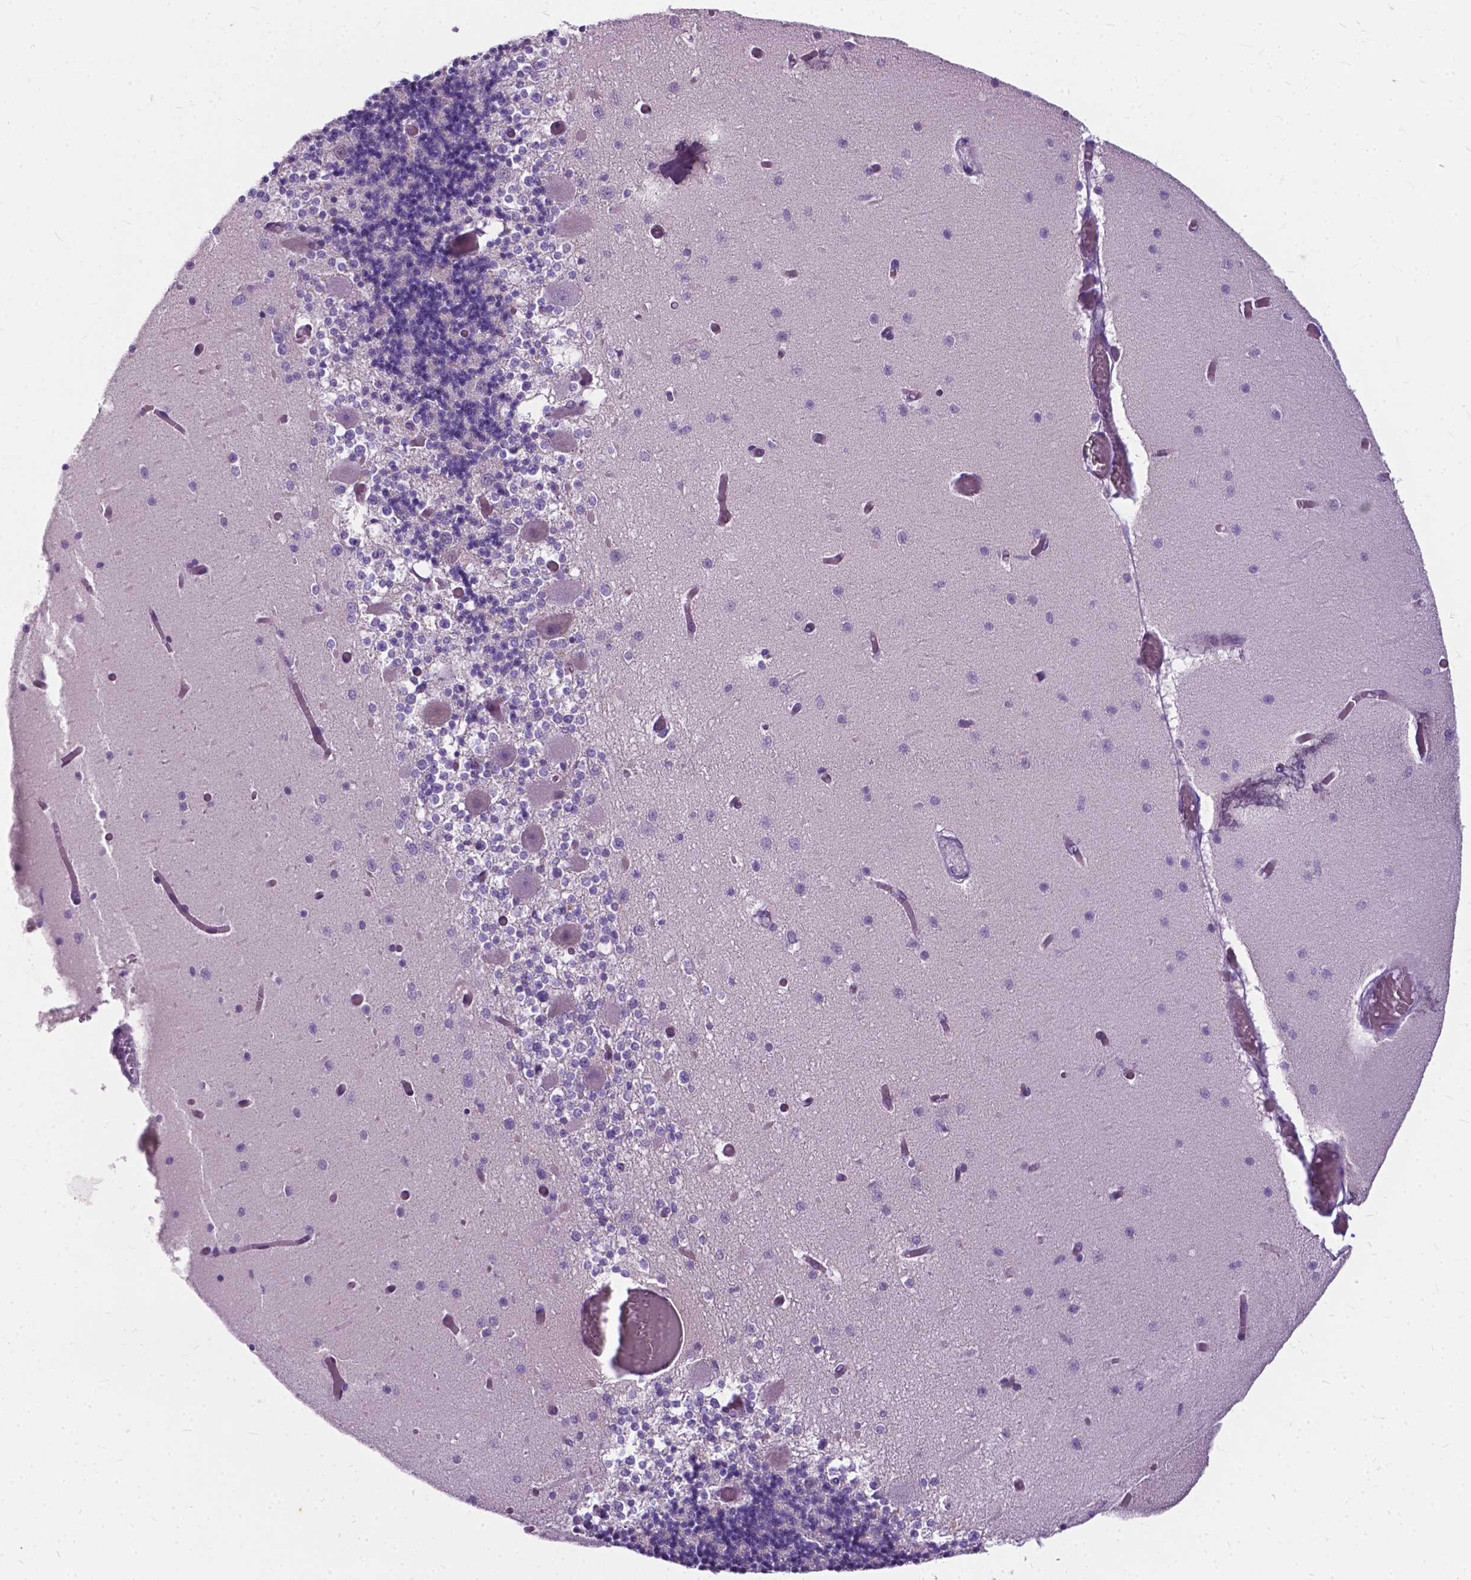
{"staining": {"intensity": "negative", "quantity": "none", "location": "none"}, "tissue": "cerebellum", "cell_type": "Cells in granular layer", "image_type": "normal", "snomed": [{"axis": "morphology", "description": "Normal tissue, NOS"}, {"axis": "topography", "description": "Cerebellum"}], "caption": "High magnification brightfield microscopy of benign cerebellum stained with DAB (3,3'-diaminobenzidine) (brown) and counterstained with hematoxylin (blue): cells in granular layer show no significant positivity. (Immunohistochemistry (ihc), brightfield microscopy, high magnification).", "gene": "BSND", "patient": {"sex": "female", "age": 28}}